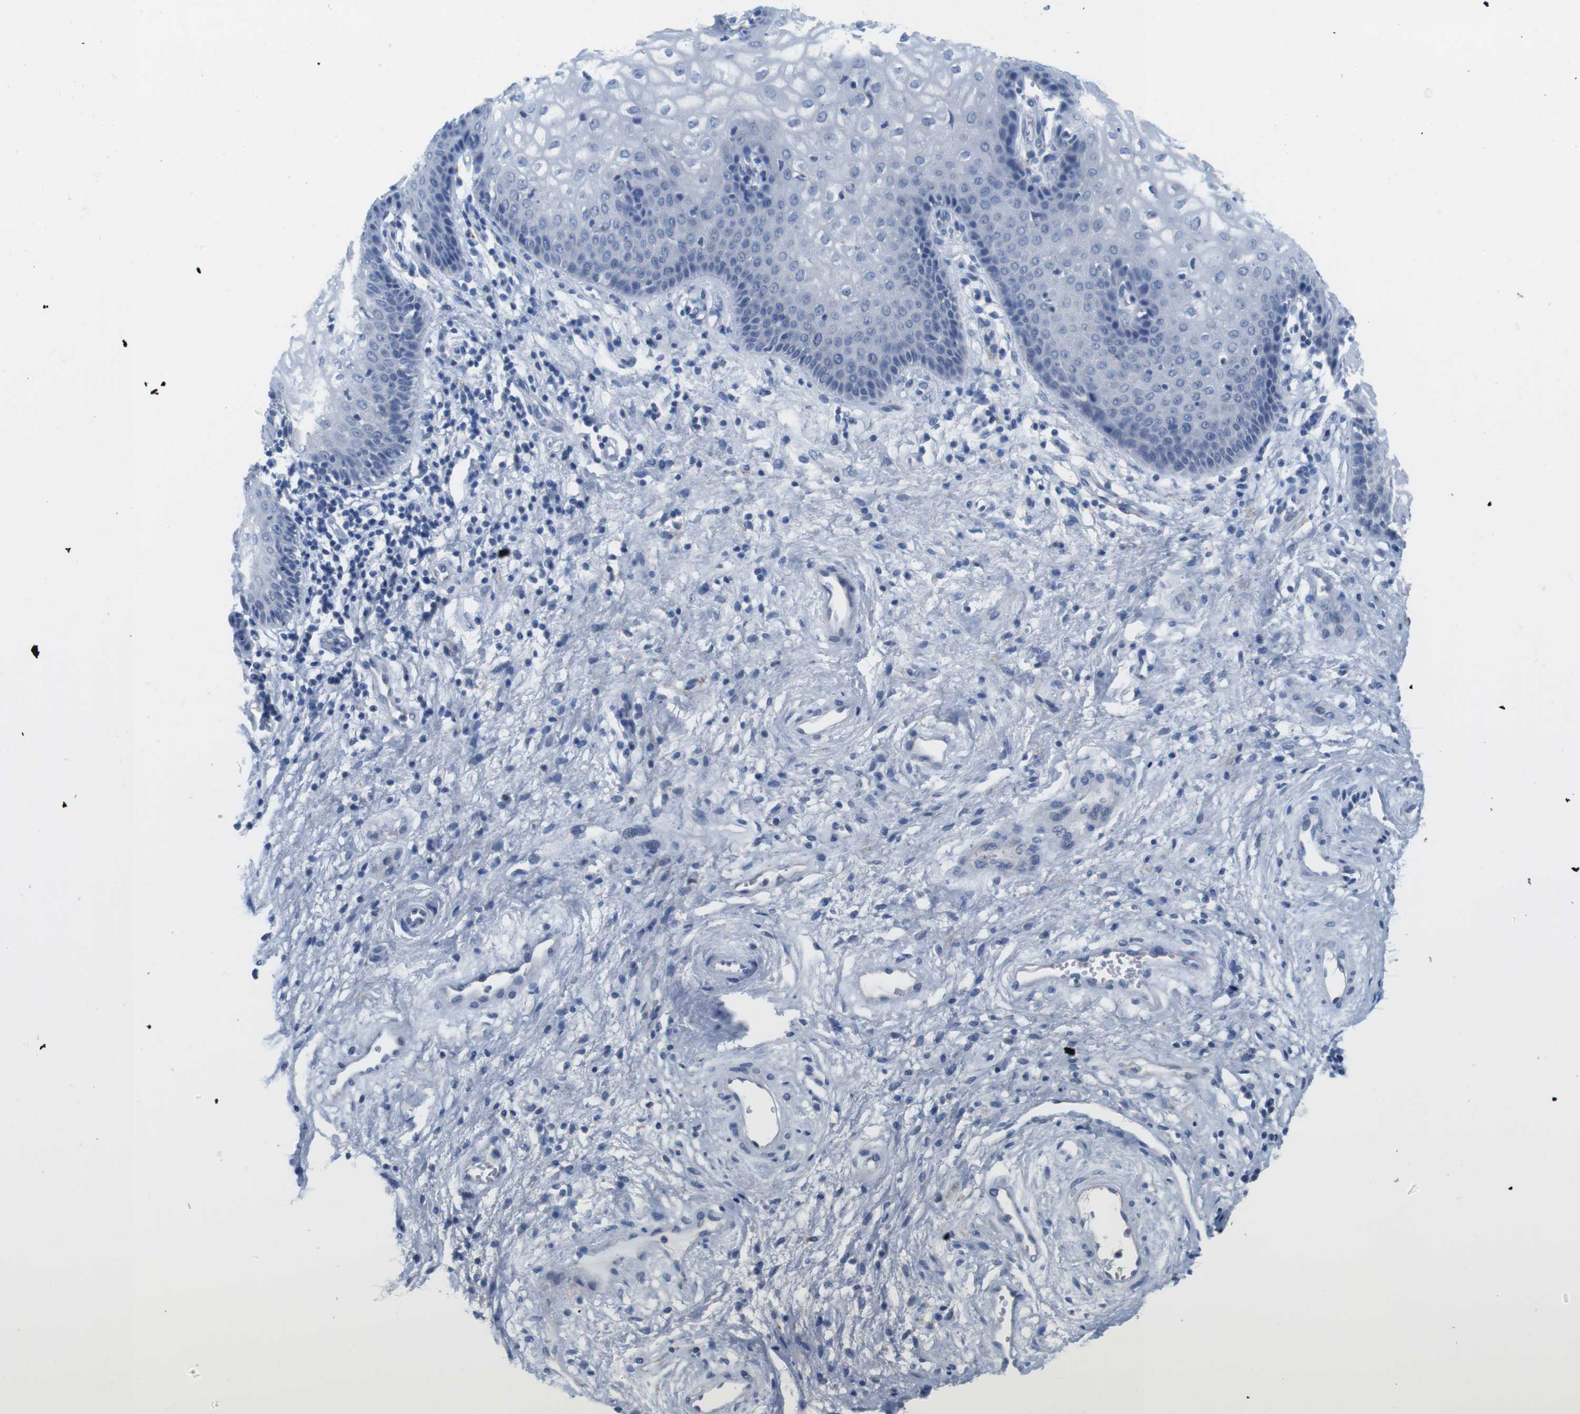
{"staining": {"intensity": "negative", "quantity": "none", "location": "none"}, "tissue": "vagina", "cell_type": "Squamous epithelial cells", "image_type": "normal", "snomed": [{"axis": "morphology", "description": "Normal tissue, NOS"}, {"axis": "topography", "description": "Vagina"}], "caption": "This is an immunohistochemistry photomicrograph of unremarkable human vagina. There is no positivity in squamous epithelial cells.", "gene": "MAP6", "patient": {"sex": "female", "age": 34}}